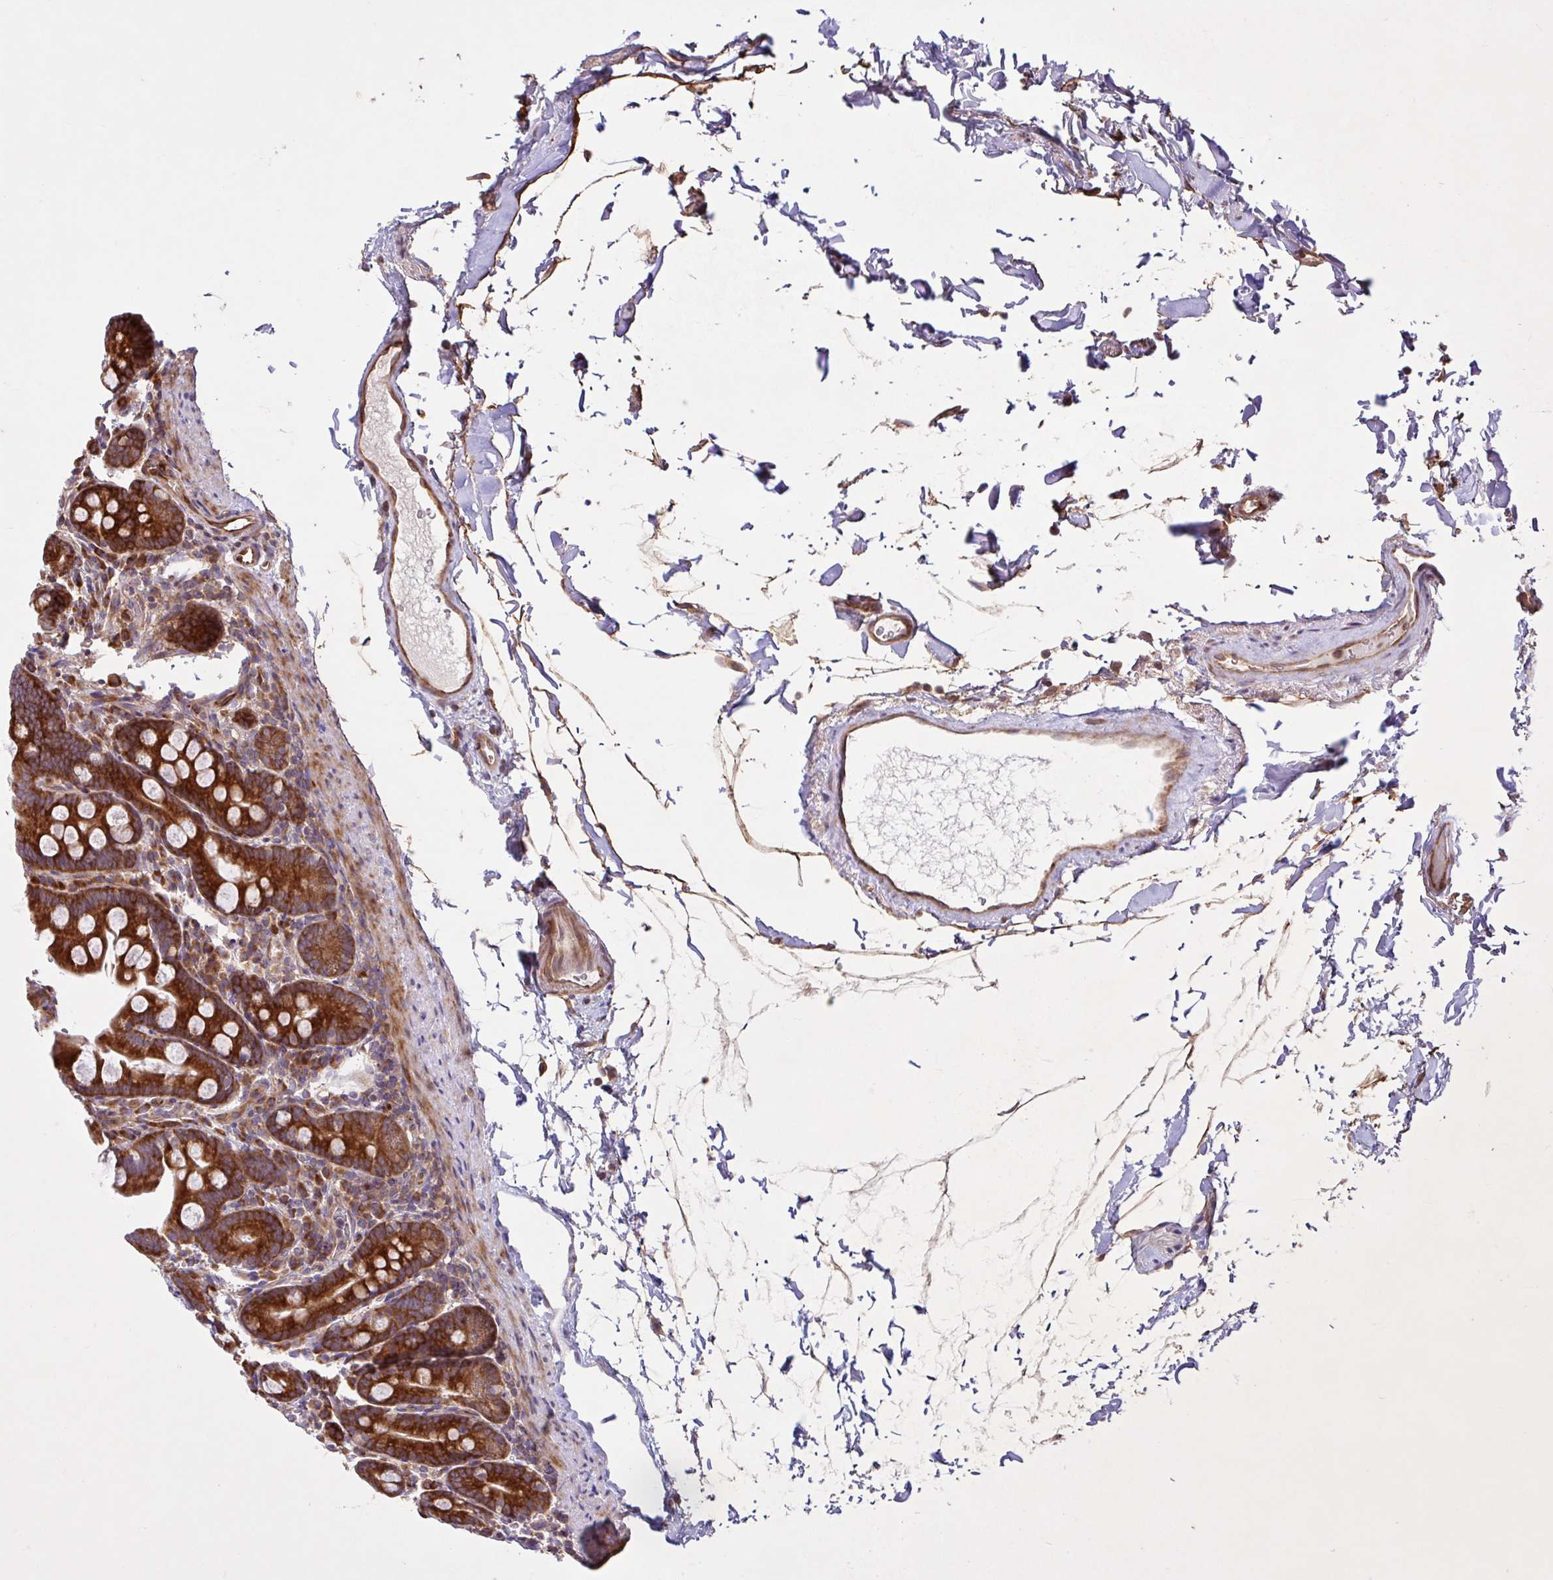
{"staining": {"intensity": "strong", "quantity": ">75%", "location": "cytoplasmic/membranous"}, "tissue": "small intestine", "cell_type": "Glandular cells", "image_type": "normal", "snomed": [{"axis": "morphology", "description": "Normal tissue, NOS"}, {"axis": "topography", "description": "Small intestine"}], "caption": "High-power microscopy captured an immunohistochemistry image of unremarkable small intestine, revealing strong cytoplasmic/membranous staining in about >75% of glandular cells. (DAB IHC, brown staining for protein, blue staining for nuclei).", "gene": "NTPCR", "patient": {"sex": "female", "age": 68}}